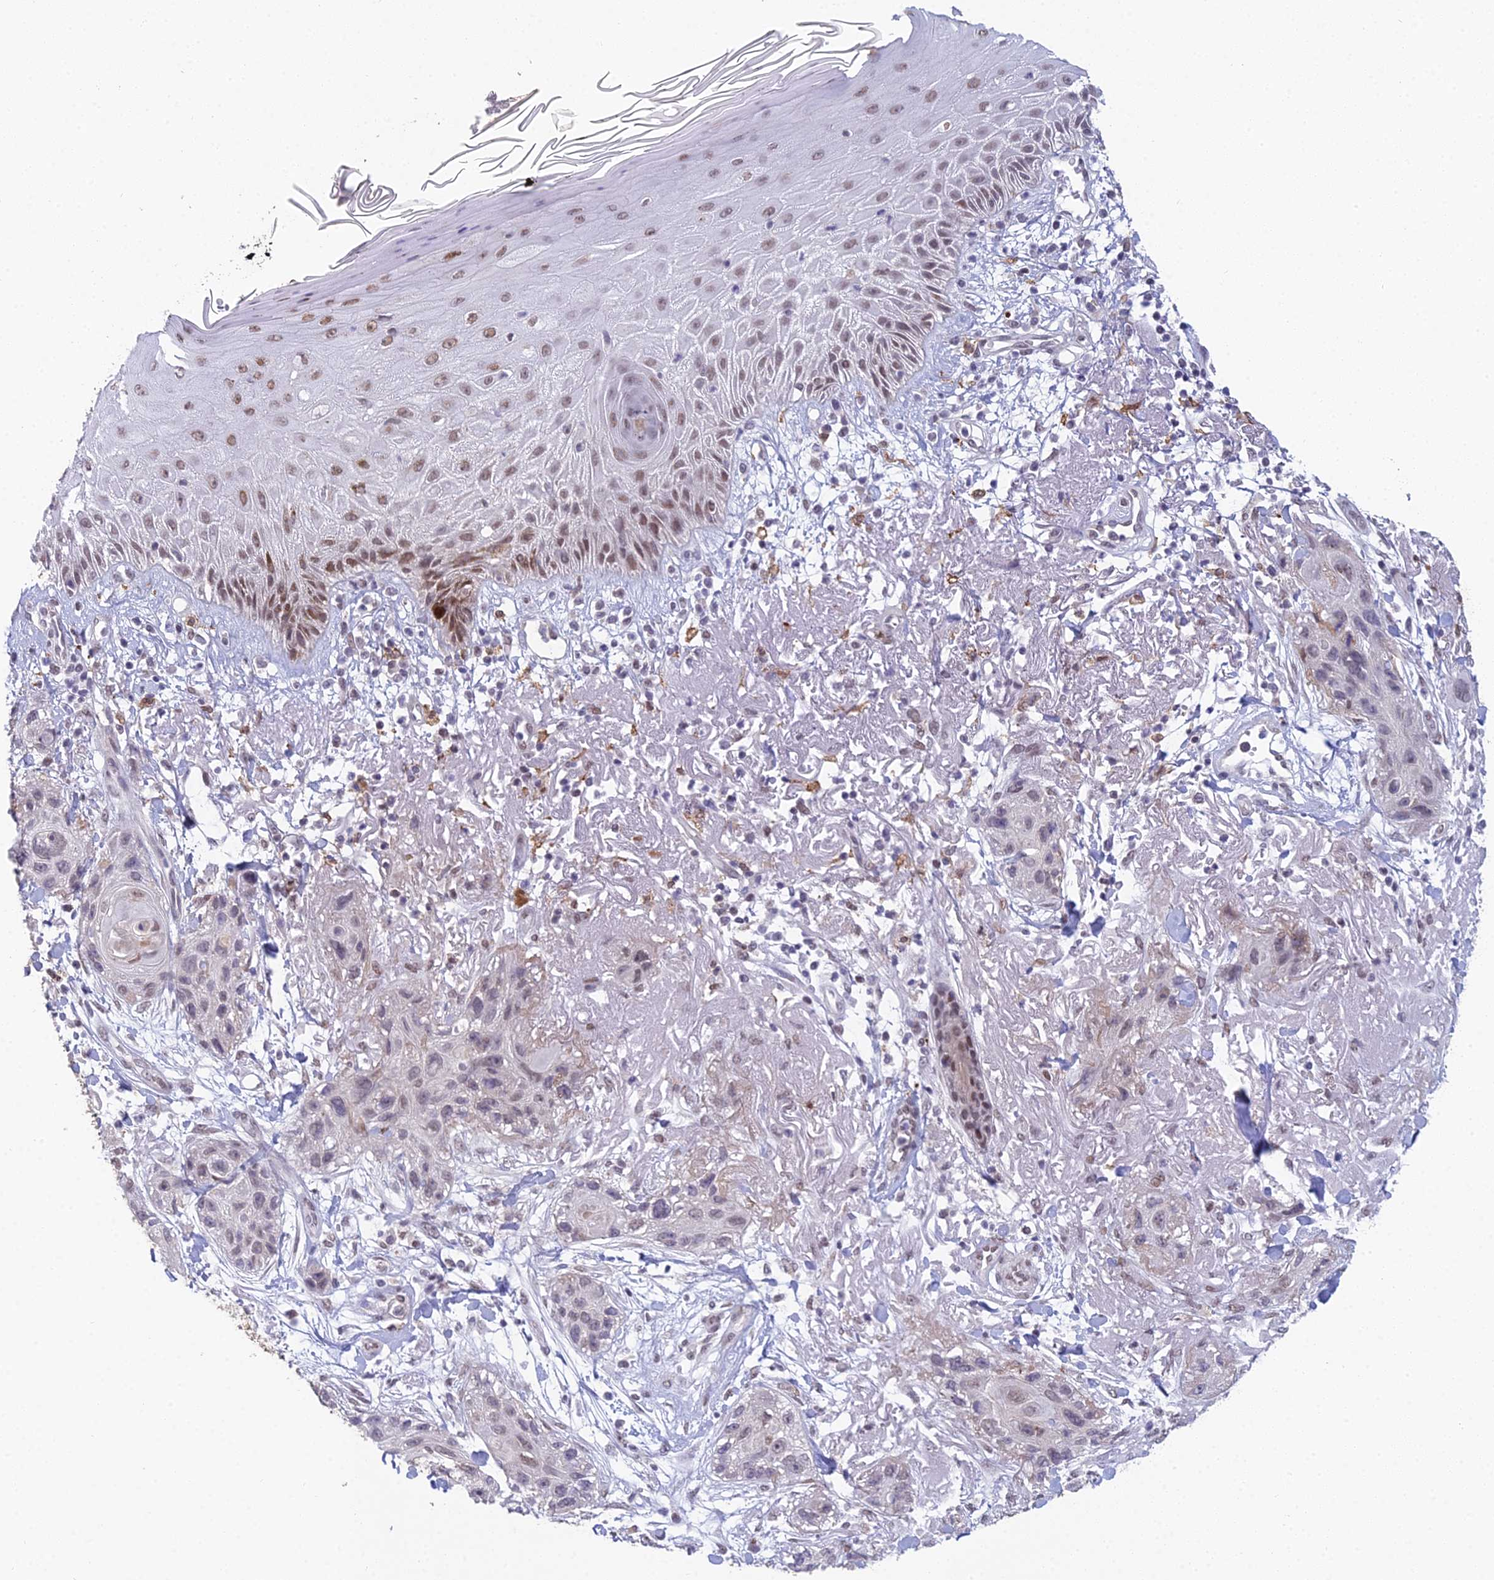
{"staining": {"intensity": "weak", "quantity": "25%-75%", "location": "nuclear"}, "tissue": "skin cancer", "cell_type": "Tumor cells", "image_type": "cancer", "snomed": [{"axis": "morphology", "description": "Normal tissue, NOS"}, {"axis": "morphology", "description": "Squamous cell carcinoma, NOS"}, {"axis": "topography", "description": "Skin"}], "caption": "IHC (DAB (3,3'-diaminobenzidine)) staining of human skin cancer reveals weak nuclear protein expression in about 25%-75% of tumor cells.", "gene": "ABHD17A", "patient": {"sex": "male", "age": 72}}